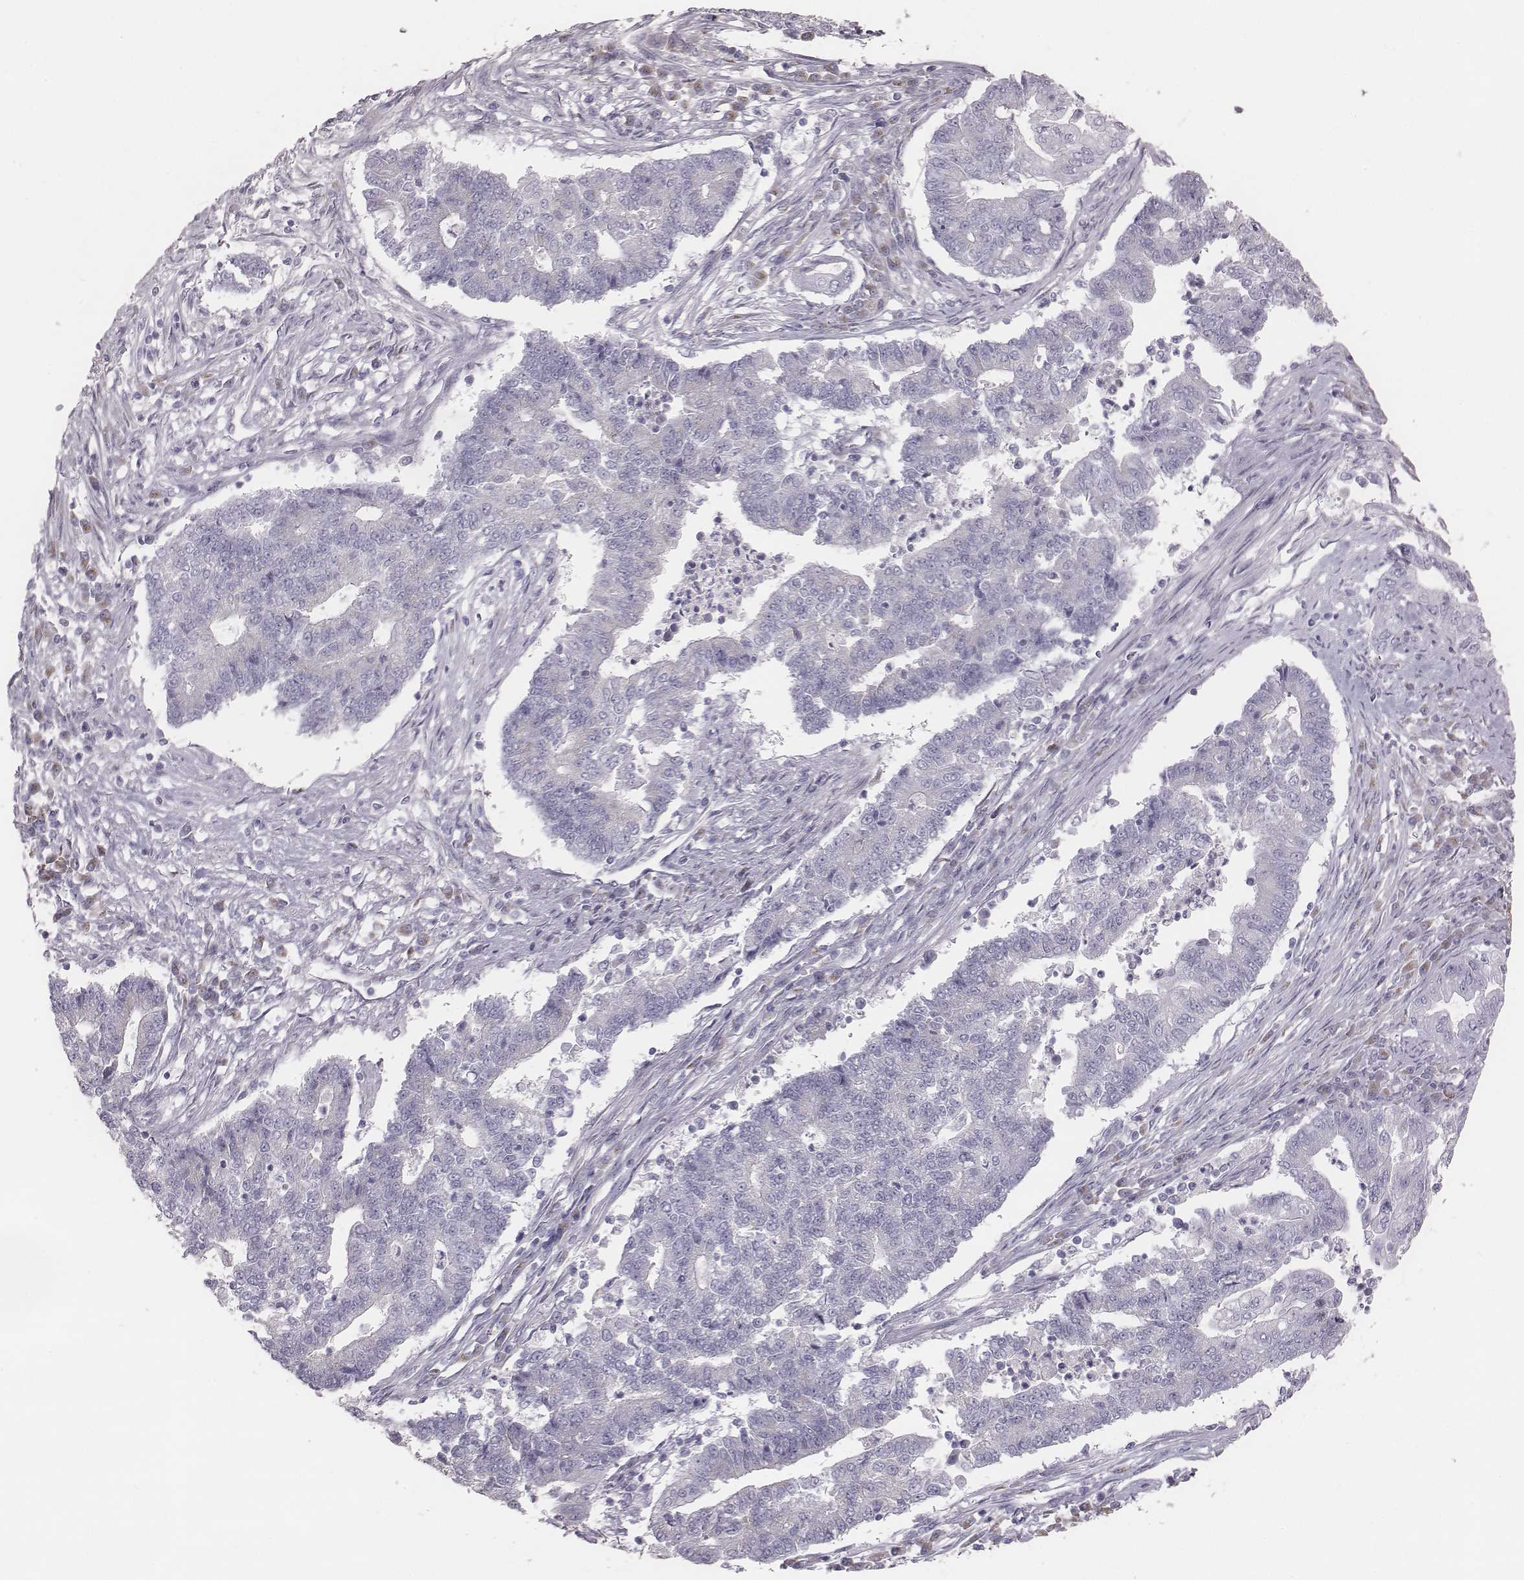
{"staining": {"intensity": "negative", "quantity": "none", "location": "none"}, "tissue": "endometrial cancer", "cell_type": "Tumor cells", "image_type": "cancer", "snomed": [{"axis": "morphology", "description": "Adenocarcinoma, NOS"}, {"axis": "topography", "description": "Uterus"}, {"axis": "topography", "description": "Endometrium"}], "caption": "There is no significant staining in tumor cells of endometrial cancer.", "gene": "C6orf58", "patient": {"sex": "female", "age": 54}}